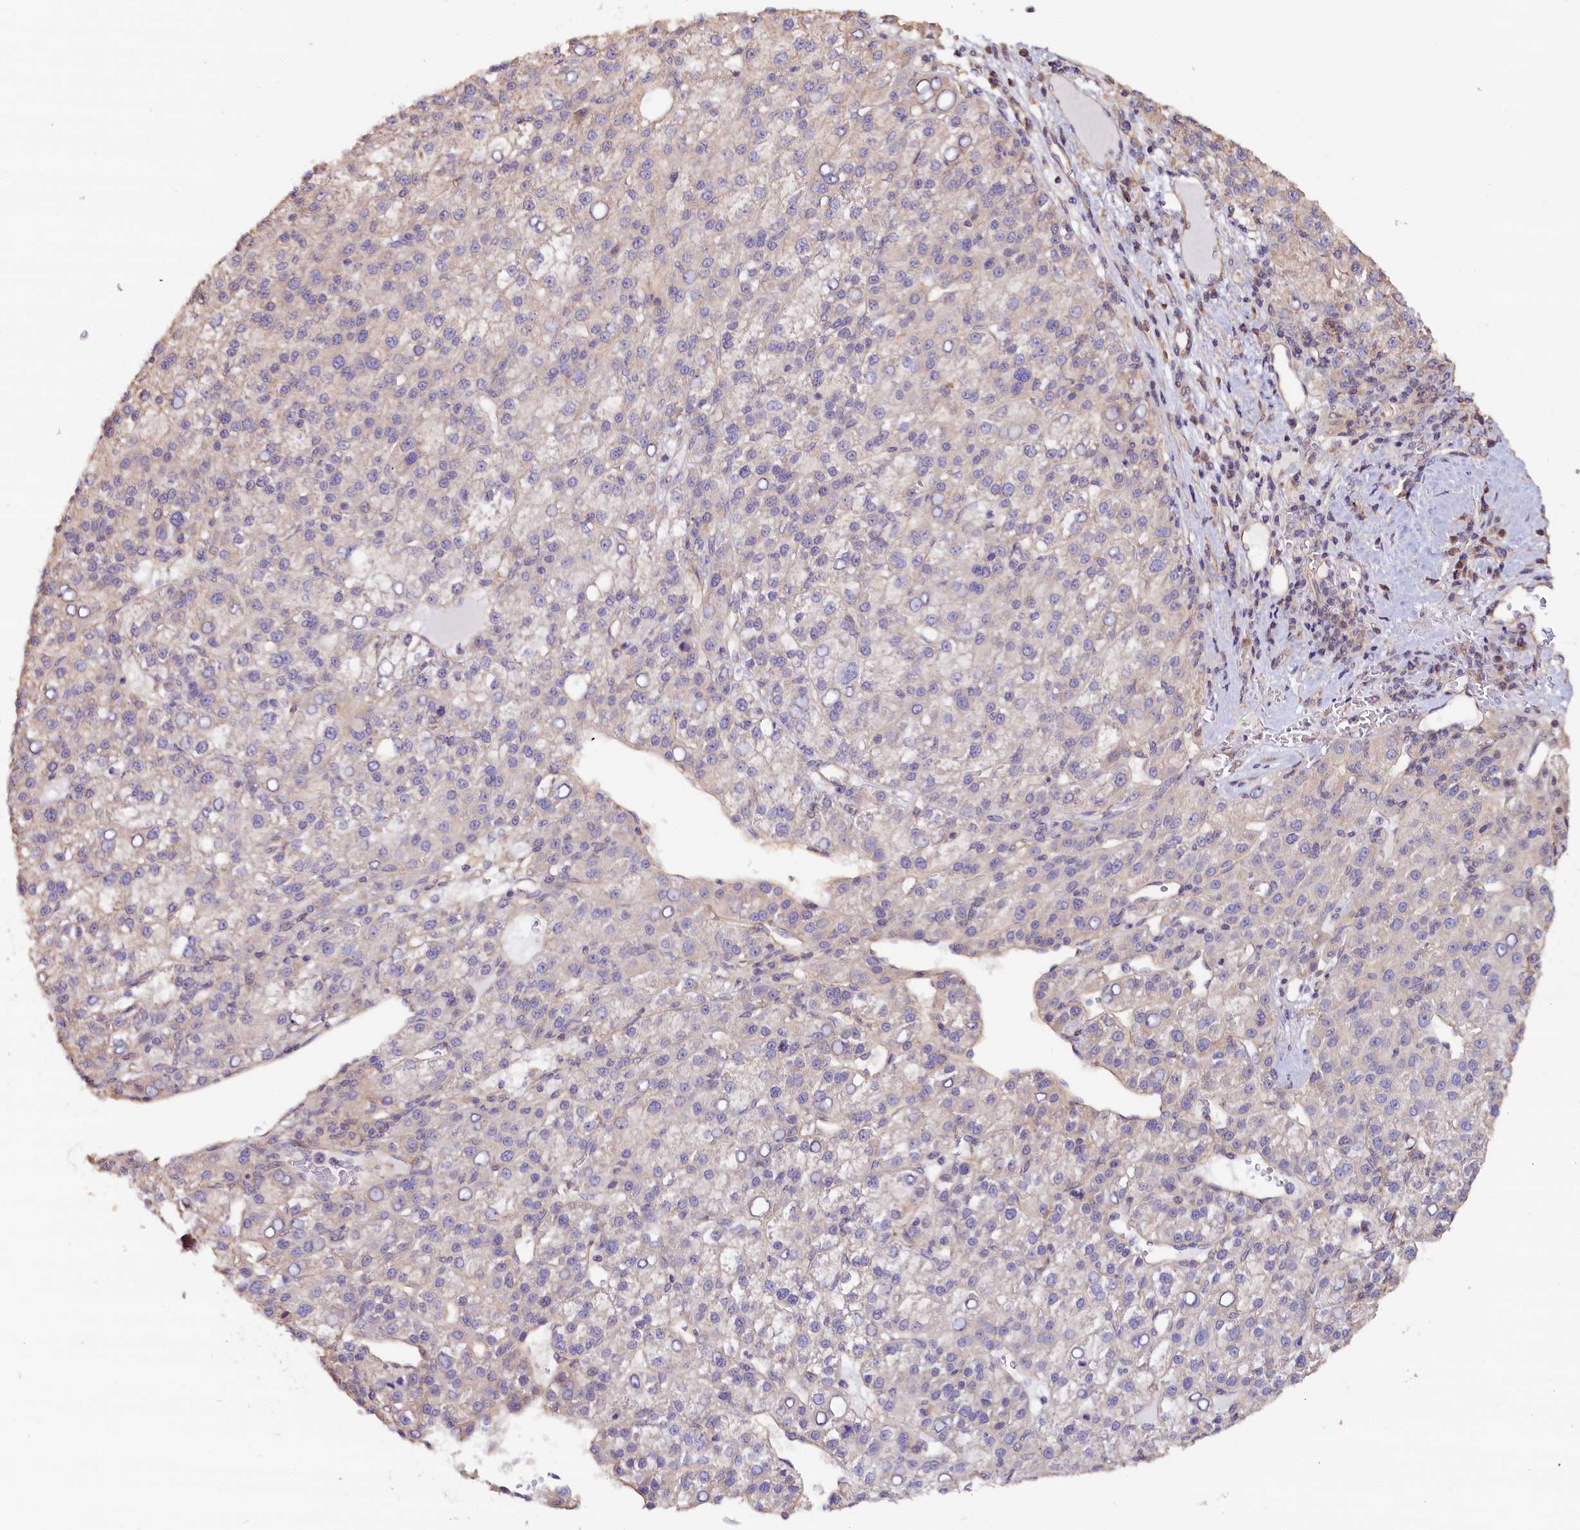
{"staining": {"intensity": "negative", "quantity": "none", "location": "none"}, "tissue": "liver cancer", "cell_type": "Tumor cells", "image_type": "cancer", "snomed": [{"axis": "morphology", "description": "Carcinoma, Hepatocellular, NOS"}, {"axis": "topography", "description": "Liver"}], "caption": "An immunohistochemistry (IHC) image of liver cancer (hepatocellular carcinoma) is shown. There is no staining in tumor cells of liver cancer (hepatocellular carcinoma).", "gene": "KATNB1", "patient": {"sex": "female", "age": 58}}